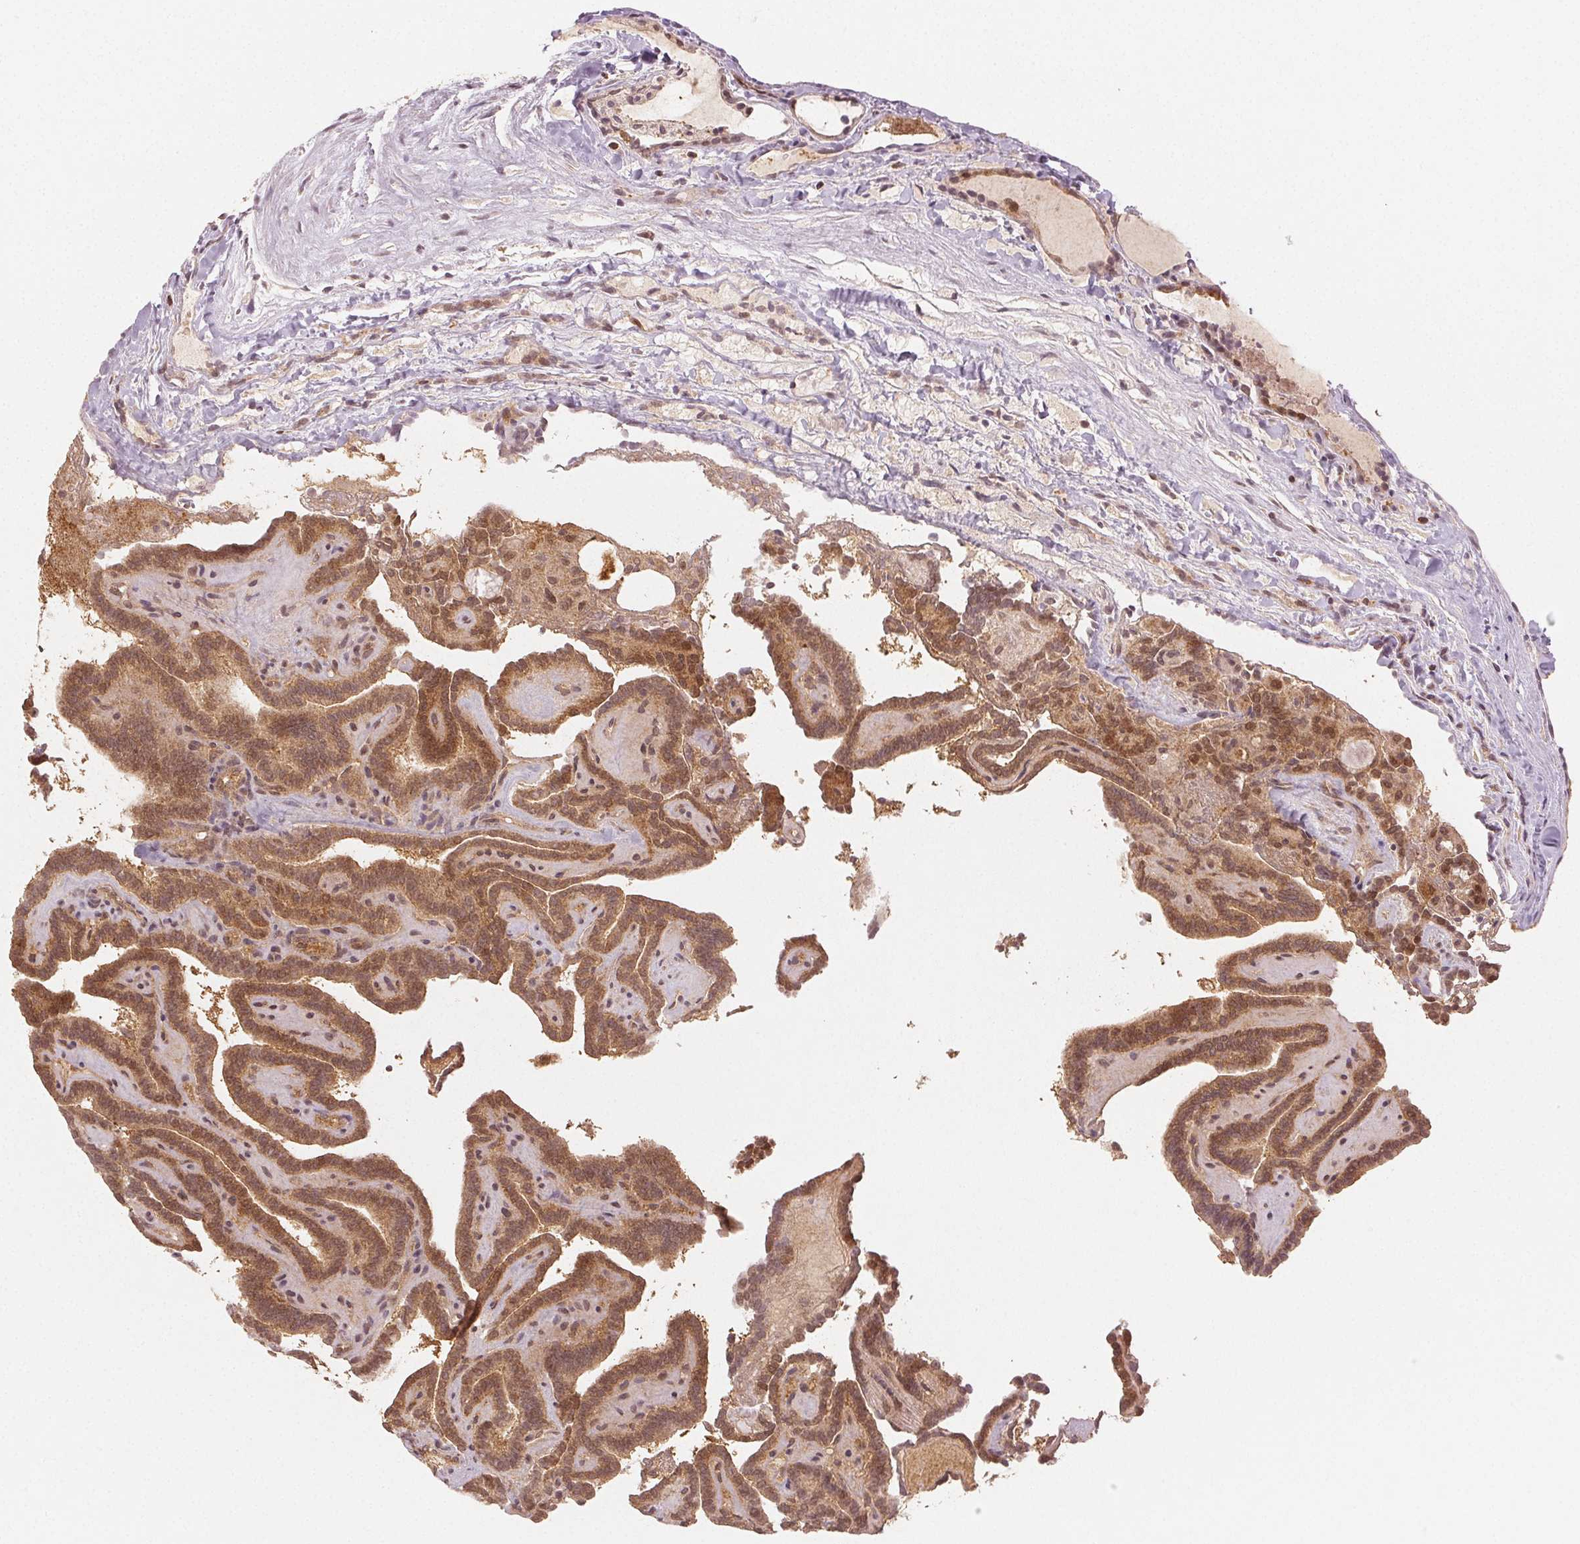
{"staining": {"intensity": "moderate", "quantity": ">75%", "location": "cytoplasmic/membranous,nuclear"}, "tissue": "thyroid cancer", "cell_type": "Tumor cells", "image_type": "cancer", "snomed": [{"axis": "morphology", "description": "Papillary adenocarcinoma, NOS"}, {"axis": "topography", "description": "Thyroid gland"}], "caption": "Immunohistochemistry (IHC) staining of thyroid cancer (papillary adenocarcinoma), which shows medium levels of moderate cytoplasmic/membranous and nuclear expression in approximately >75% of tumor cells indicating moderate cytoplasmic/membranous and nuclear protein staining. The staining was performed using DAB (3,3'-diaminobenzidine) (brown) for protein detection and nuclei were counterstained in hematoxylin (blue).", "gene": "MAPK14", "patient": {"sex": "female", "age": 21}}